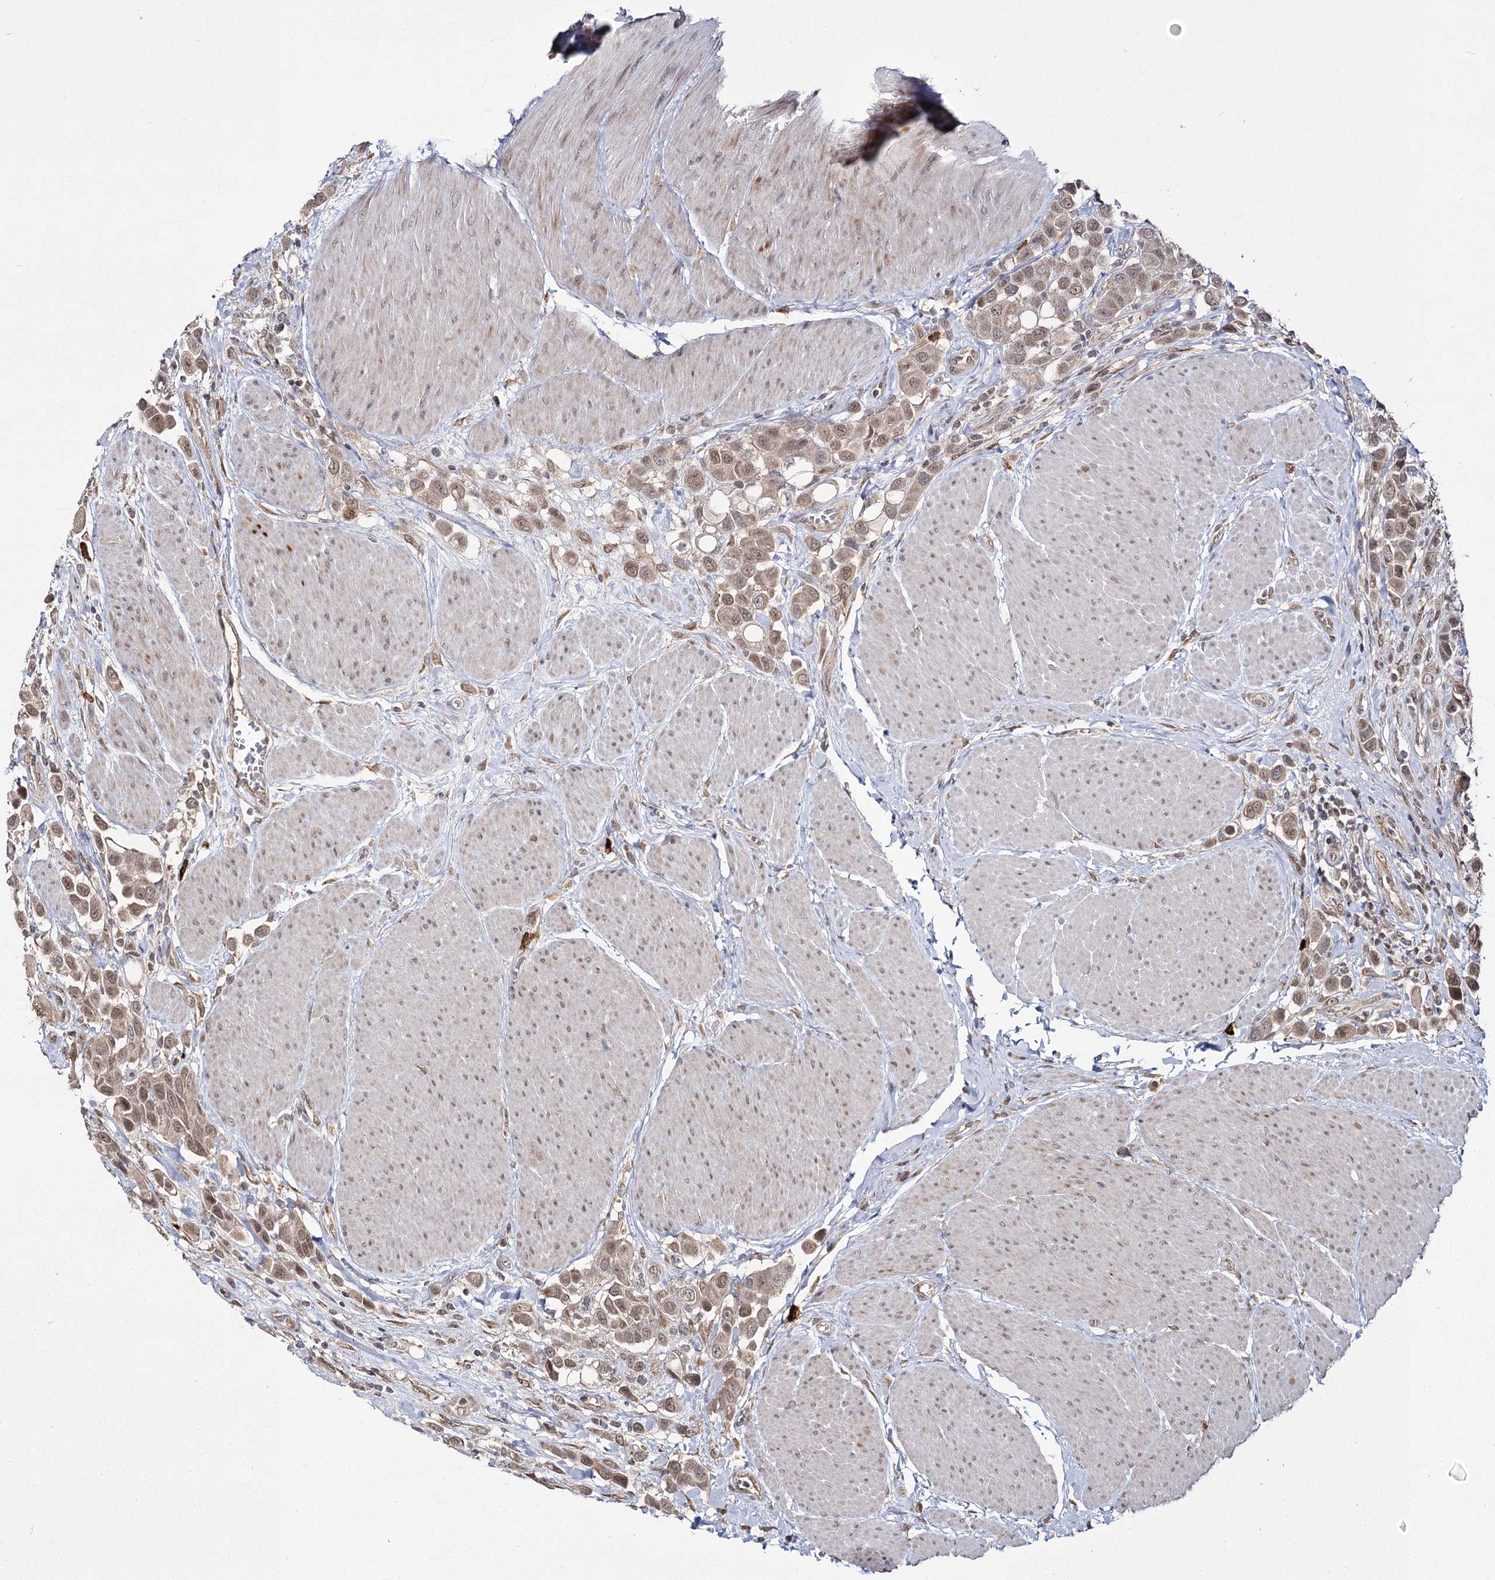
{"staining": {"intensity": "moderate", "quantity": ">75%", "location": "cytoplasmic/membranous,nuclear"}, "tissue": "urothelial cancer", "cell_type": "Tumor cells", "image_type": "cancer", "snomed": [{"axis": "morphology", "description": "Urothelial carcinoma, High grade"}, {"axis": "topography", "description": "Urinary bladder"}], "caption": "IHC (DAB (3,3'-diaminobenzidine)) staining of urothelial carcinoma (high-grade) reveals moderate cytoplasmic/membranous and nuclear protein expression in approximately >75% of tumor cells.", "gene": "TRNT1", "patient": {"sex": "male", "age": 50}}